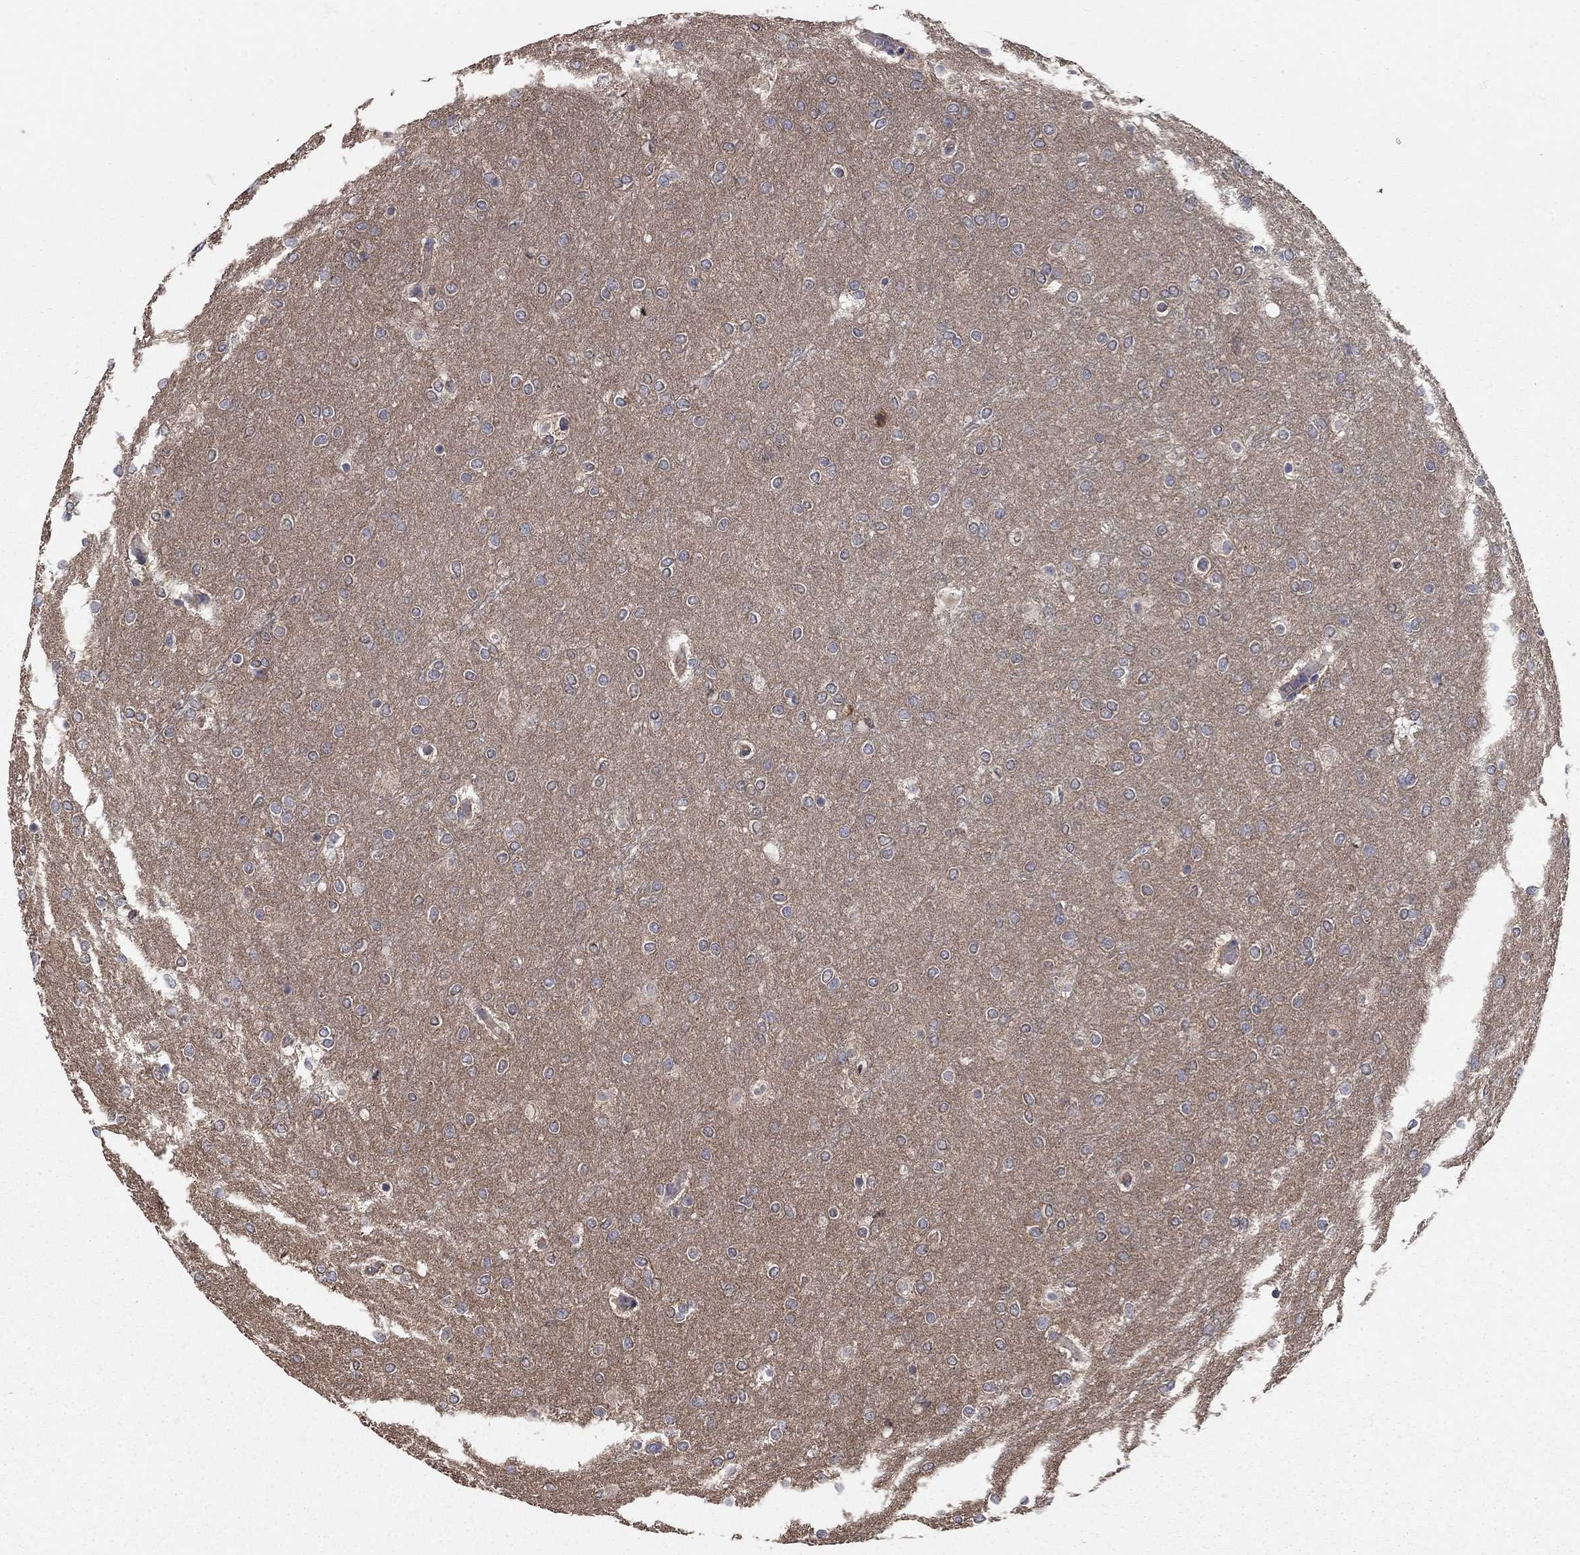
{"staining": {"intensity": "negative", "quantity": "none", "location": "none"}, "tissue": "glioma", "cell_type": "Tumor cells", "image_type": "cancer", "snomed": [{"axis": "morphology", "description": "Glioma, malignant, High grade"}, {"axis": "topography", "description": "Brain"}], "caption": "Malignant glioma (high-grade) was stained to show a protein in brown. There is no significant expression in tumor cells.", "gene": "WASF3", "patient": {"sex": "female", "age": 61}}